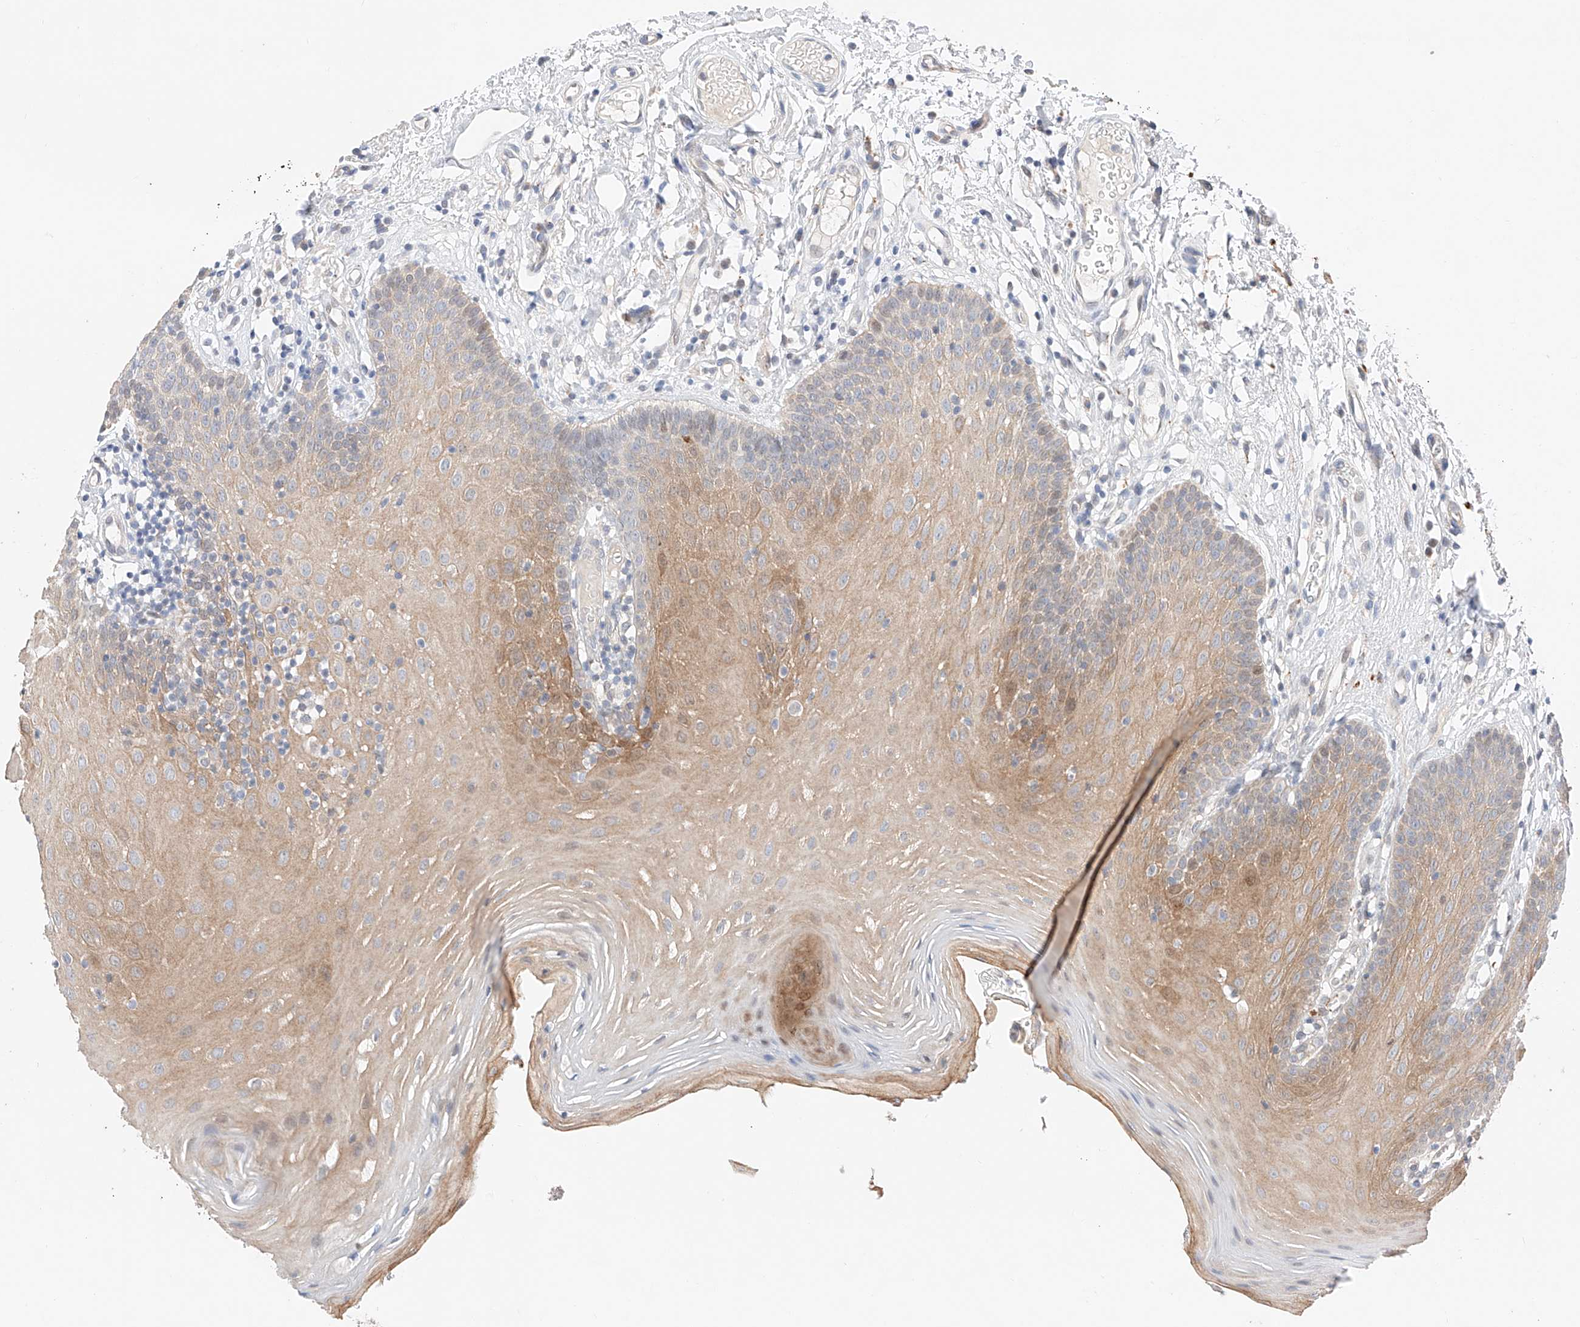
{"staining": {"intensity": "moderate", "quantity": ">75%", "location": "cytoplasmic/membranous"}, "tissue": "oral mucosa", "cell_type": "Squamous epithelial cells", "image_type": "normal", "snomed": [{"axis": "morphology", "description": "Normal tissue, NOS"}, {"axis": "topography", "description": "Oral tissue"}], "caption": "Immunohistochemical staining of normal oral mucosa displays >75% levels of moderate cytoplasmic/membranous protein staining in about >75% of squamous epithelial cells.", "gene": "GCNT1", "patient": {"sex": "male", "age": 74}}